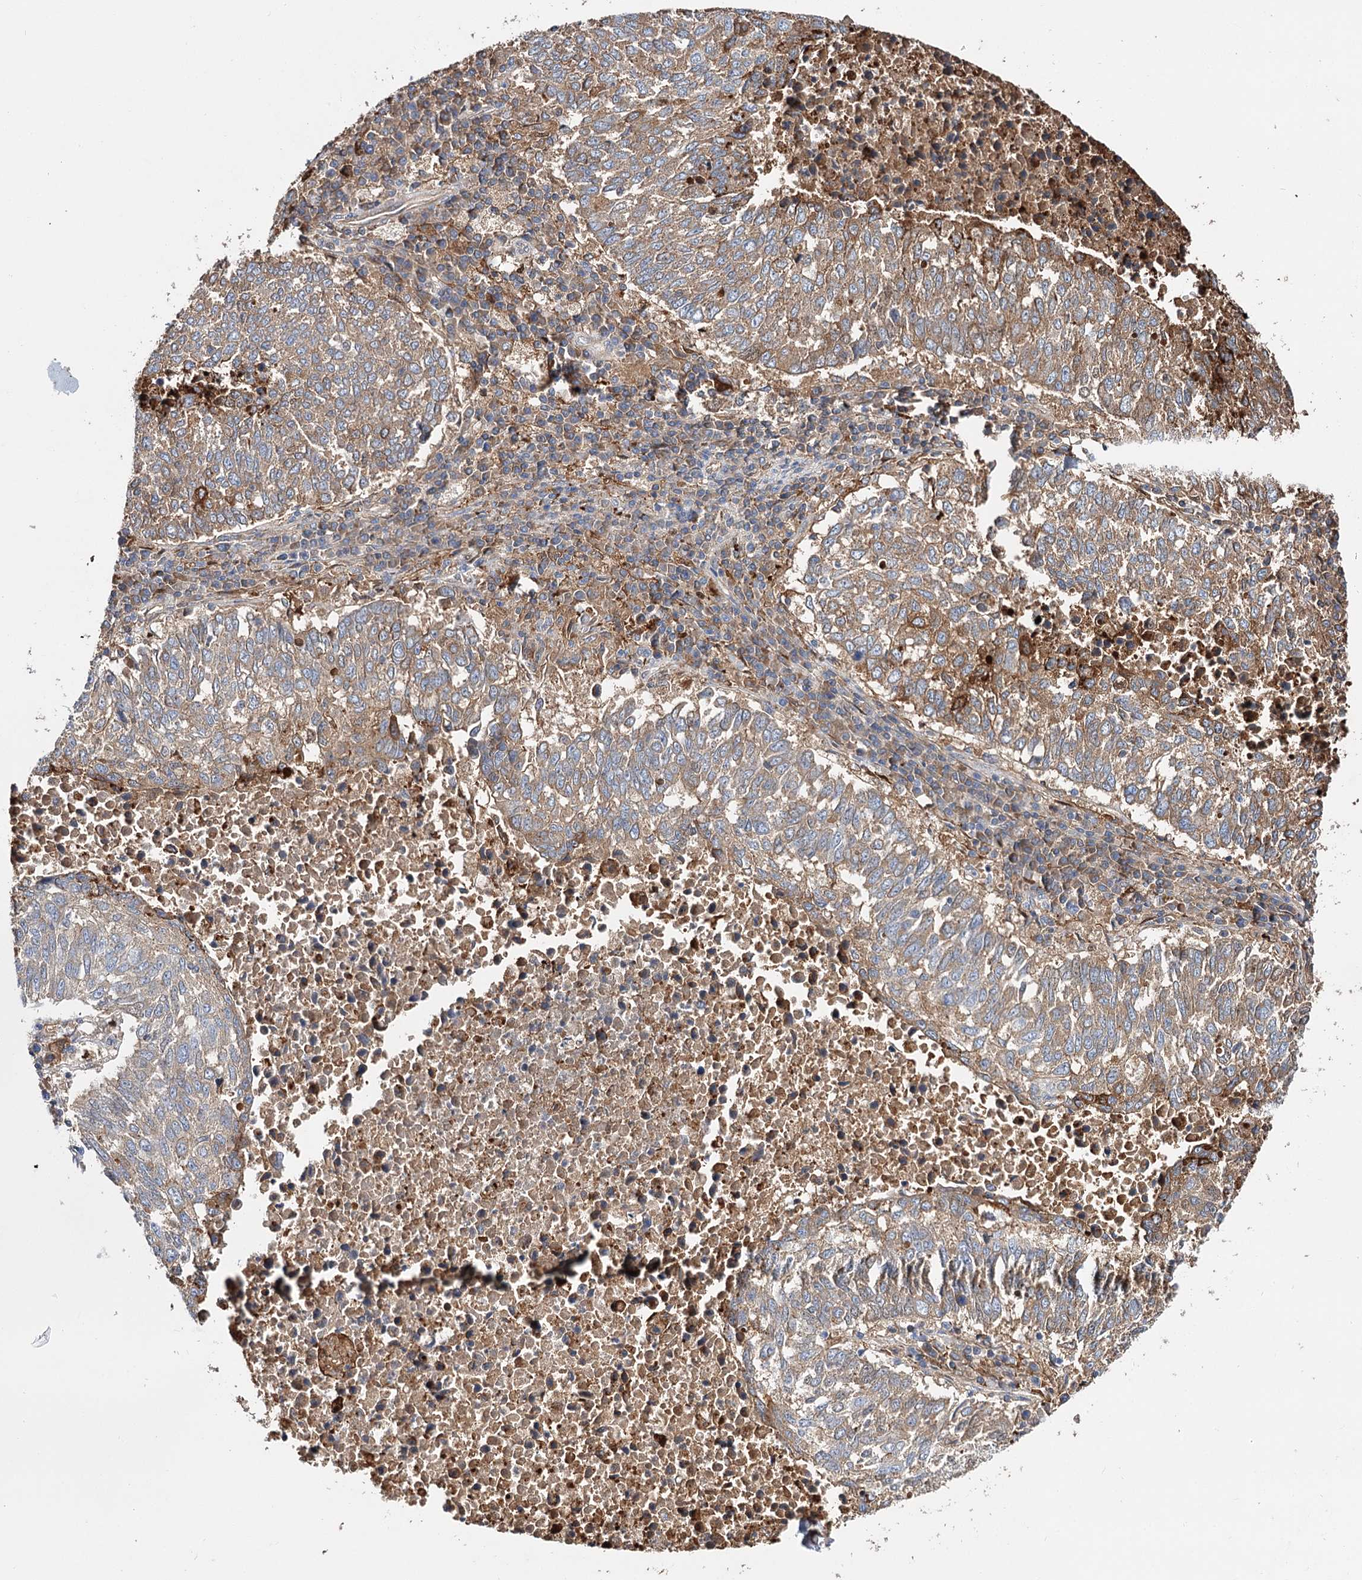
{"staining": {"intensity": "moderate", "quantity": ">75%", "location": "cytoplasmic/membranous"}, "tissue": "lung cancer", "cell_type": "Tumor cells", "image_type": "cancer", "snomed": [{"axis": "morphology", "description": "Squamous cell carcinoma, NOS"}, {"axis": "topography", "description": "Lung"}], "caption": "Immunohistochemical staining of human squamous cell carcinoma (lung) displays medium levels of moderate cytoplasmic/membranous protein expression in about >75% of tumor cells. (DAB = brown stain, brightfield microscopy at high magnification).", "gene": "CFAP46", "patient": {"sex": "male", "age": 73}}